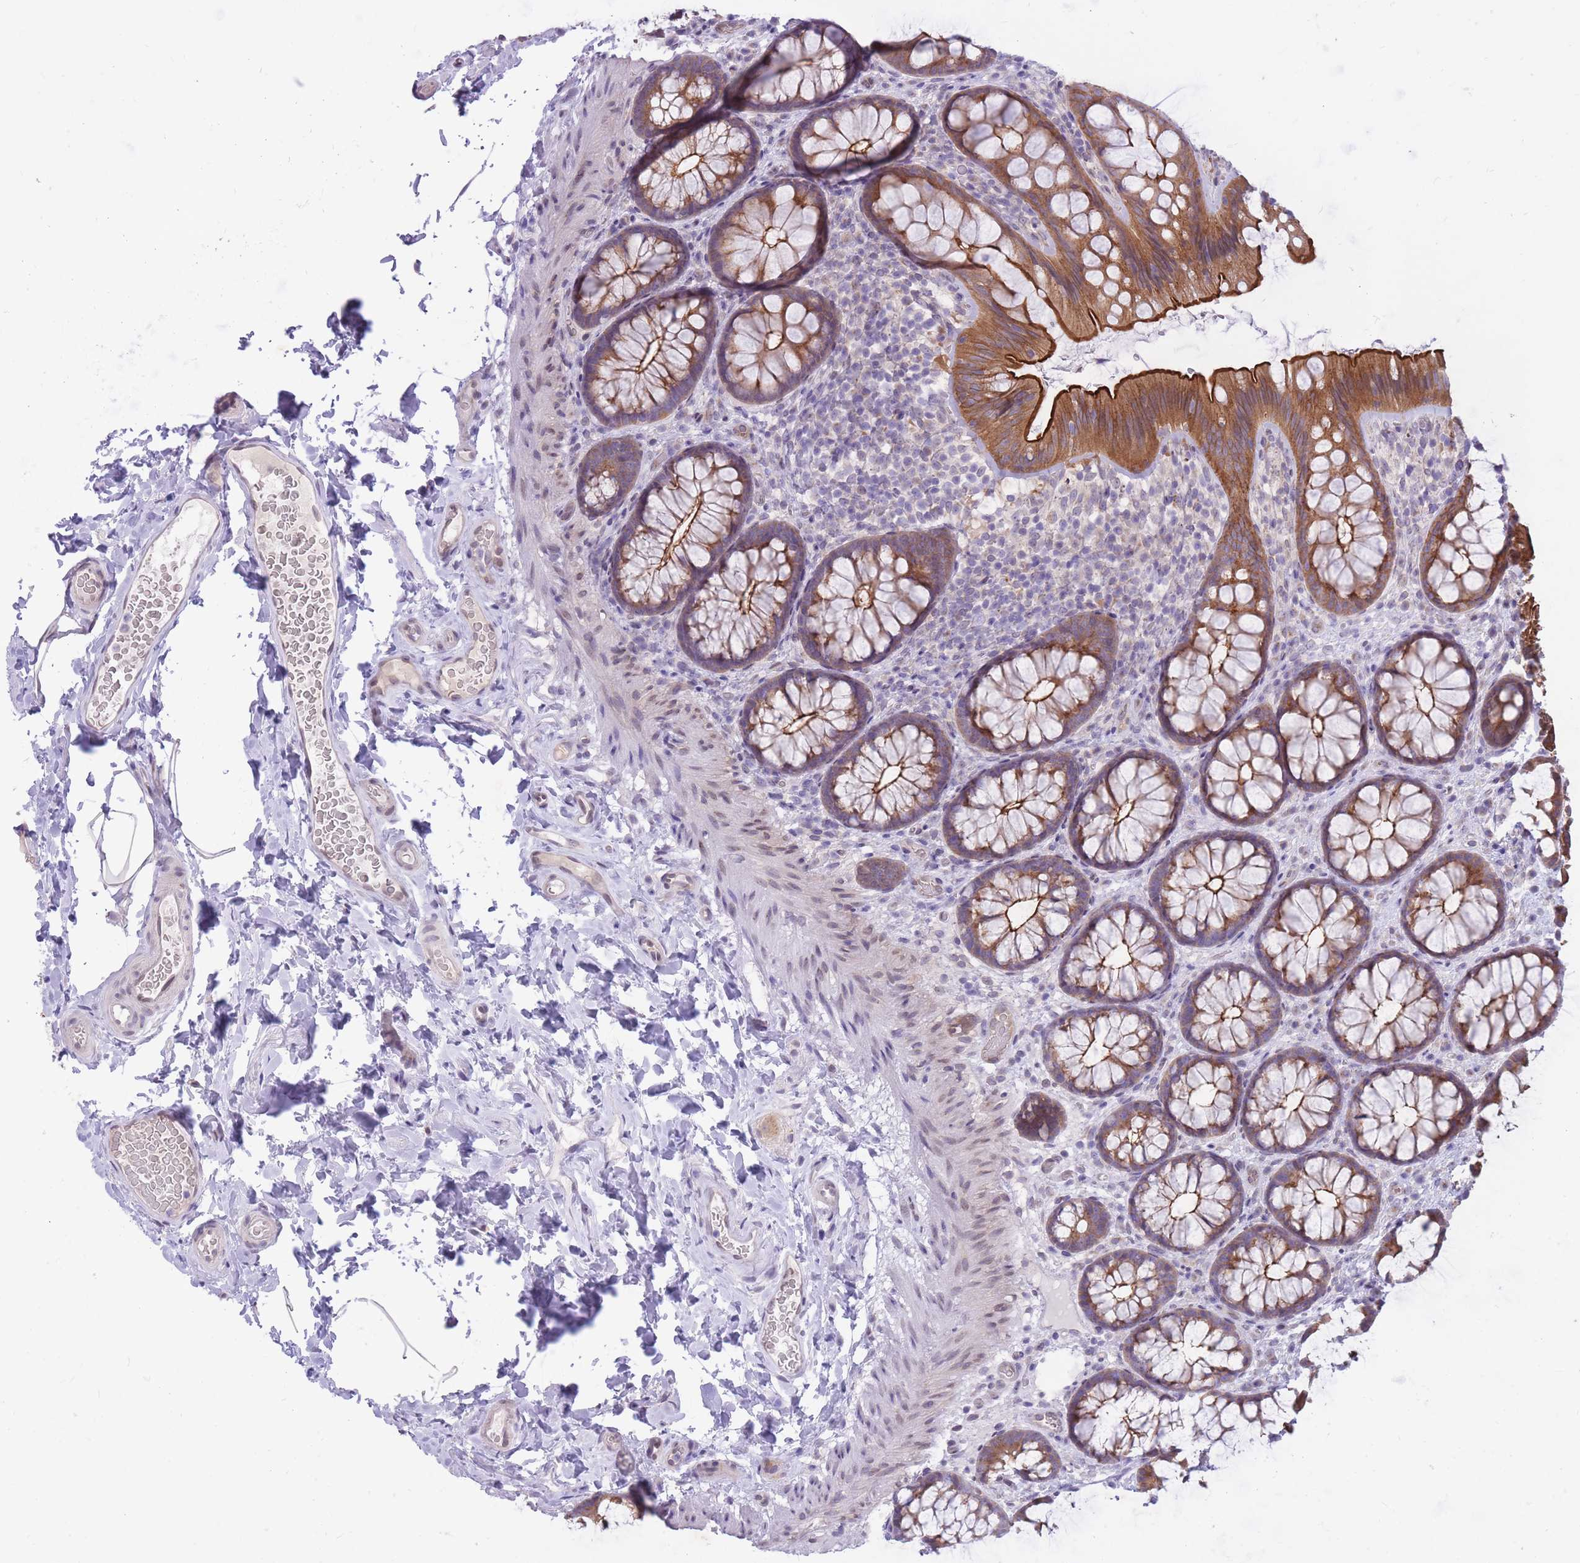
{"staining": {"intensity": "weak", "quantity": ">75%", "location": "cytoplasmic/membranous"}, "tissue": "colon", "cell_type": "Endothelial cells", "image_type": "normal", "snomed": [{"axis": "morphology", "description": "Normal tissue, NOS"}, {"axis": "topography", "description": "Colon"}], "caption": "DAB (3,3'-diaminobenzidine) immunohistochemical staining of benign human colon shows weak cytoplasmic/membranous protein positivity in about >75% of endothelial cells. (brown staining indicates protein expression, while blue staining denotes nuclei).", "gene": "HOOK2", "patient": {"sex": "male", "age": 46}}